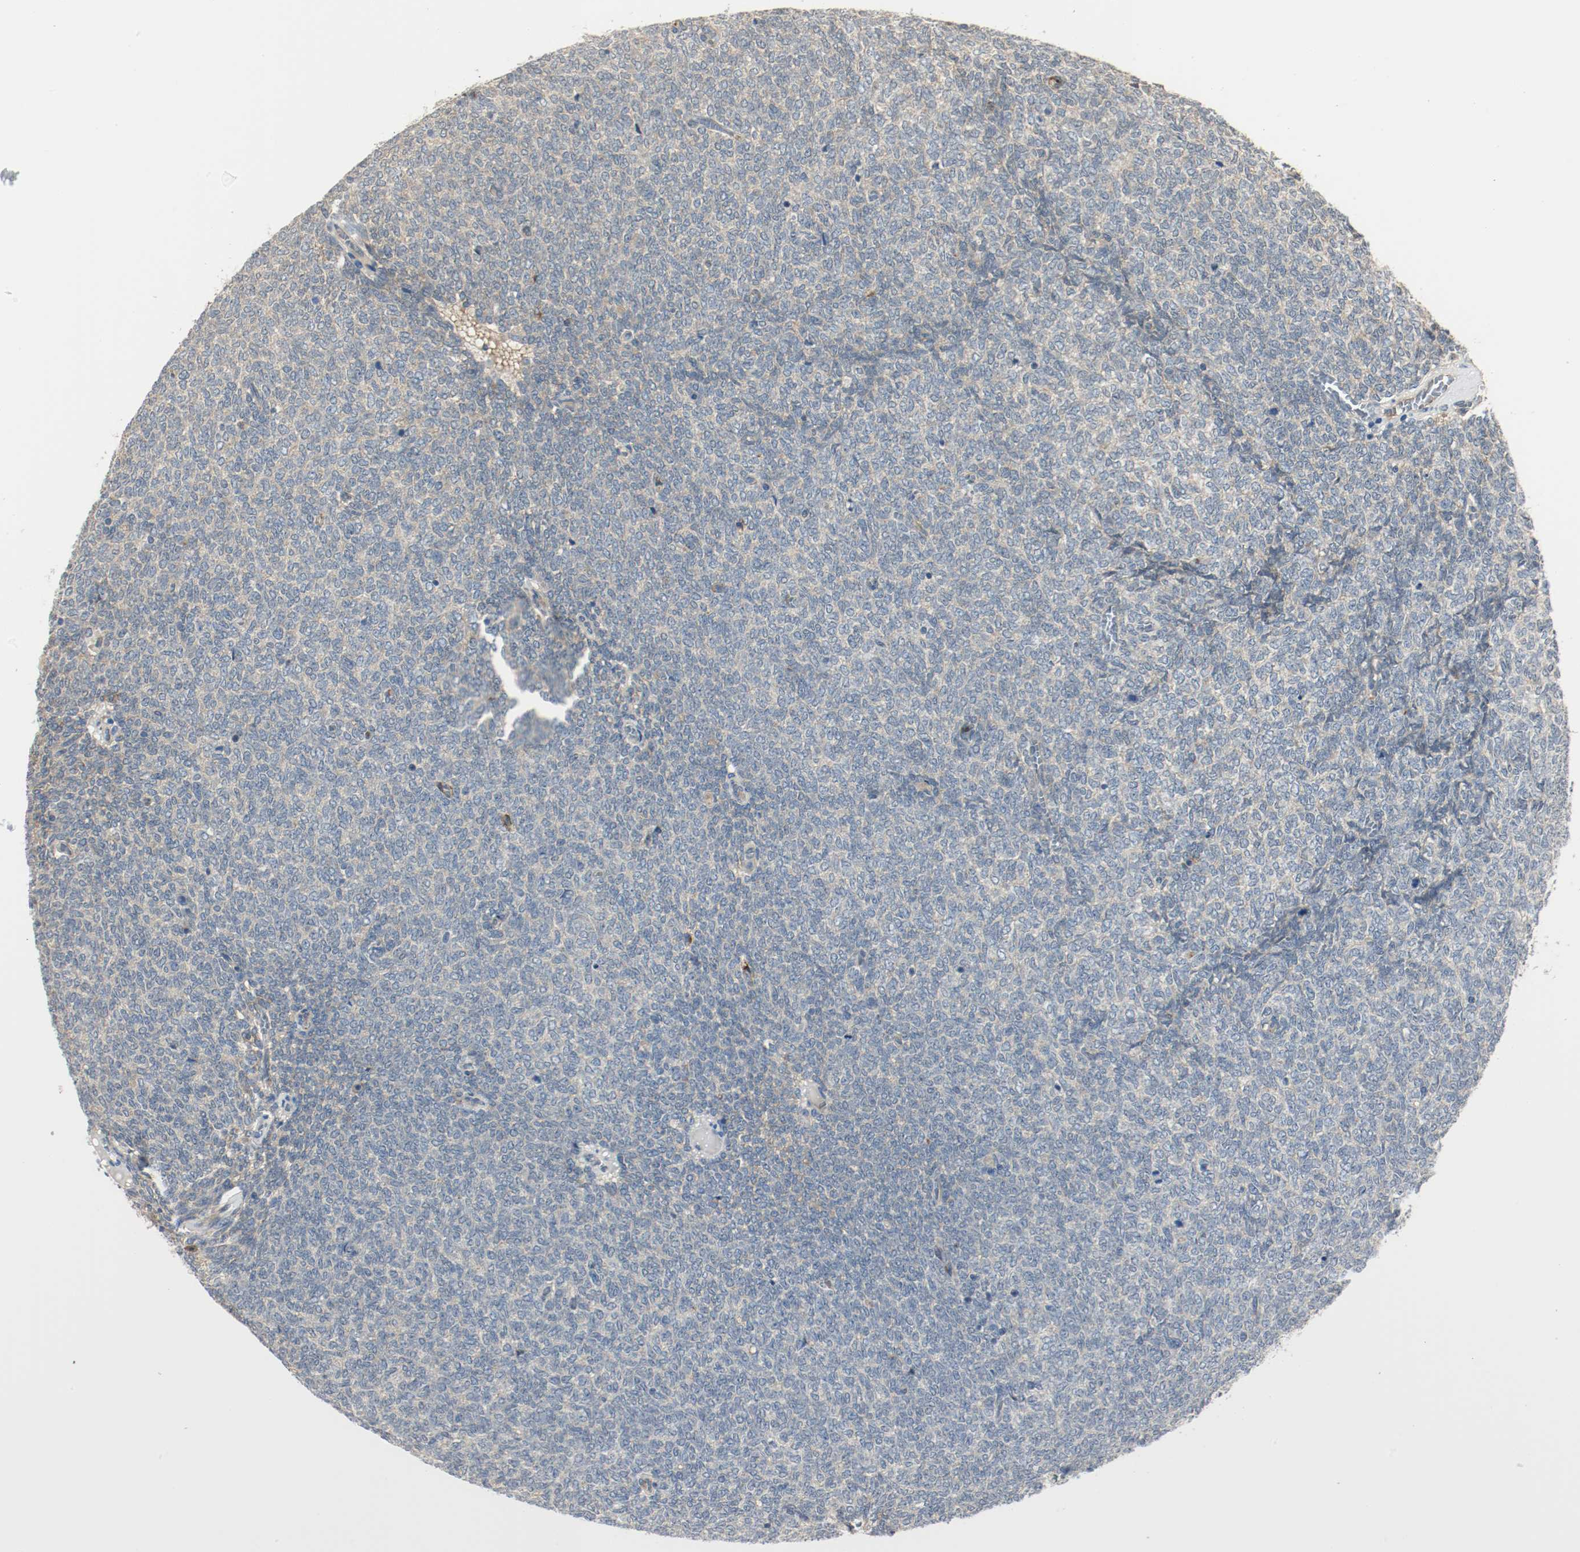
{"staining": {"intensity": "negative", "quantity": "none", "location": "none"}, "tissue": "renal cancer", "cell_type": "Tumor cells", "image_type": "cancer", "snomed": [{"axis": "morphology", "description": "Neoplasm, malignant, NOS"}, {"axis": "topography", "description": "Kidney"}], "caption": "Immunohistochemical staining of human malignant neoplasm (renal) demonstrates no significant positivity in tumor cells.", "gene": "MELTF", "patient": {"sex": "male", "age": 28}}